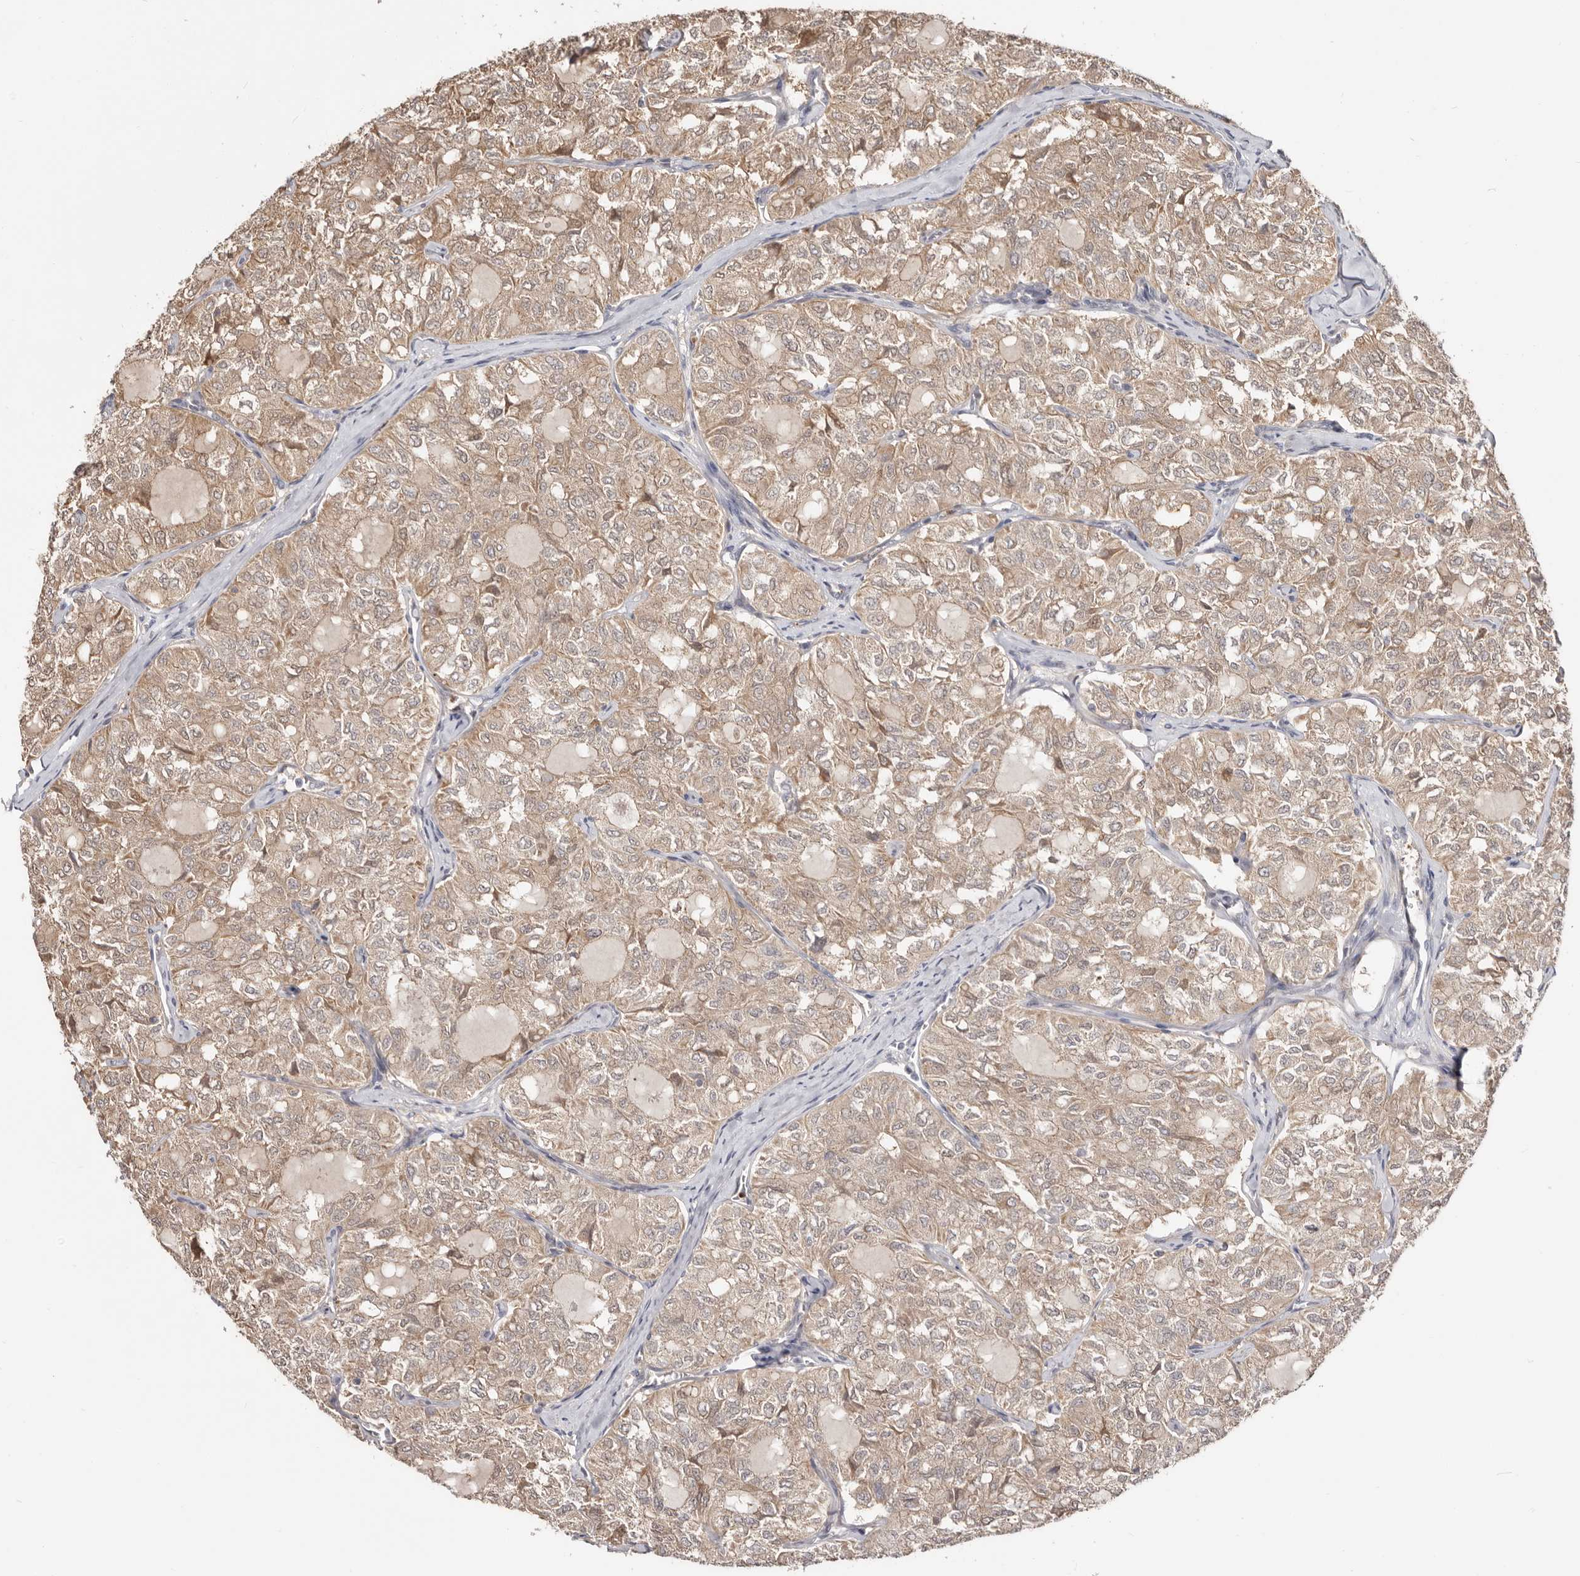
{"staining": {"intensity": "moderate", "quantity": ">75%", "location": "cytoplasmic/membranous"}, "tissue": "thyroid cancer", "cell_type": "Tumor cells", "image_type": "cancer", "snomed": [{"axis": "morphology", "description": "Follicular adenoma carcinoma, NOS"}, {"axis": "topography", "description": "Thyroid gland"}], "caption": "The immunohistochemical stain highlights moderate cytoplasmic/membranous expression in tumor cells of thyroid cancer (follicular adenoma carcinoma) tissue.", "gene": "TC2N", "patient": {"sex": "male", "age": 75}}